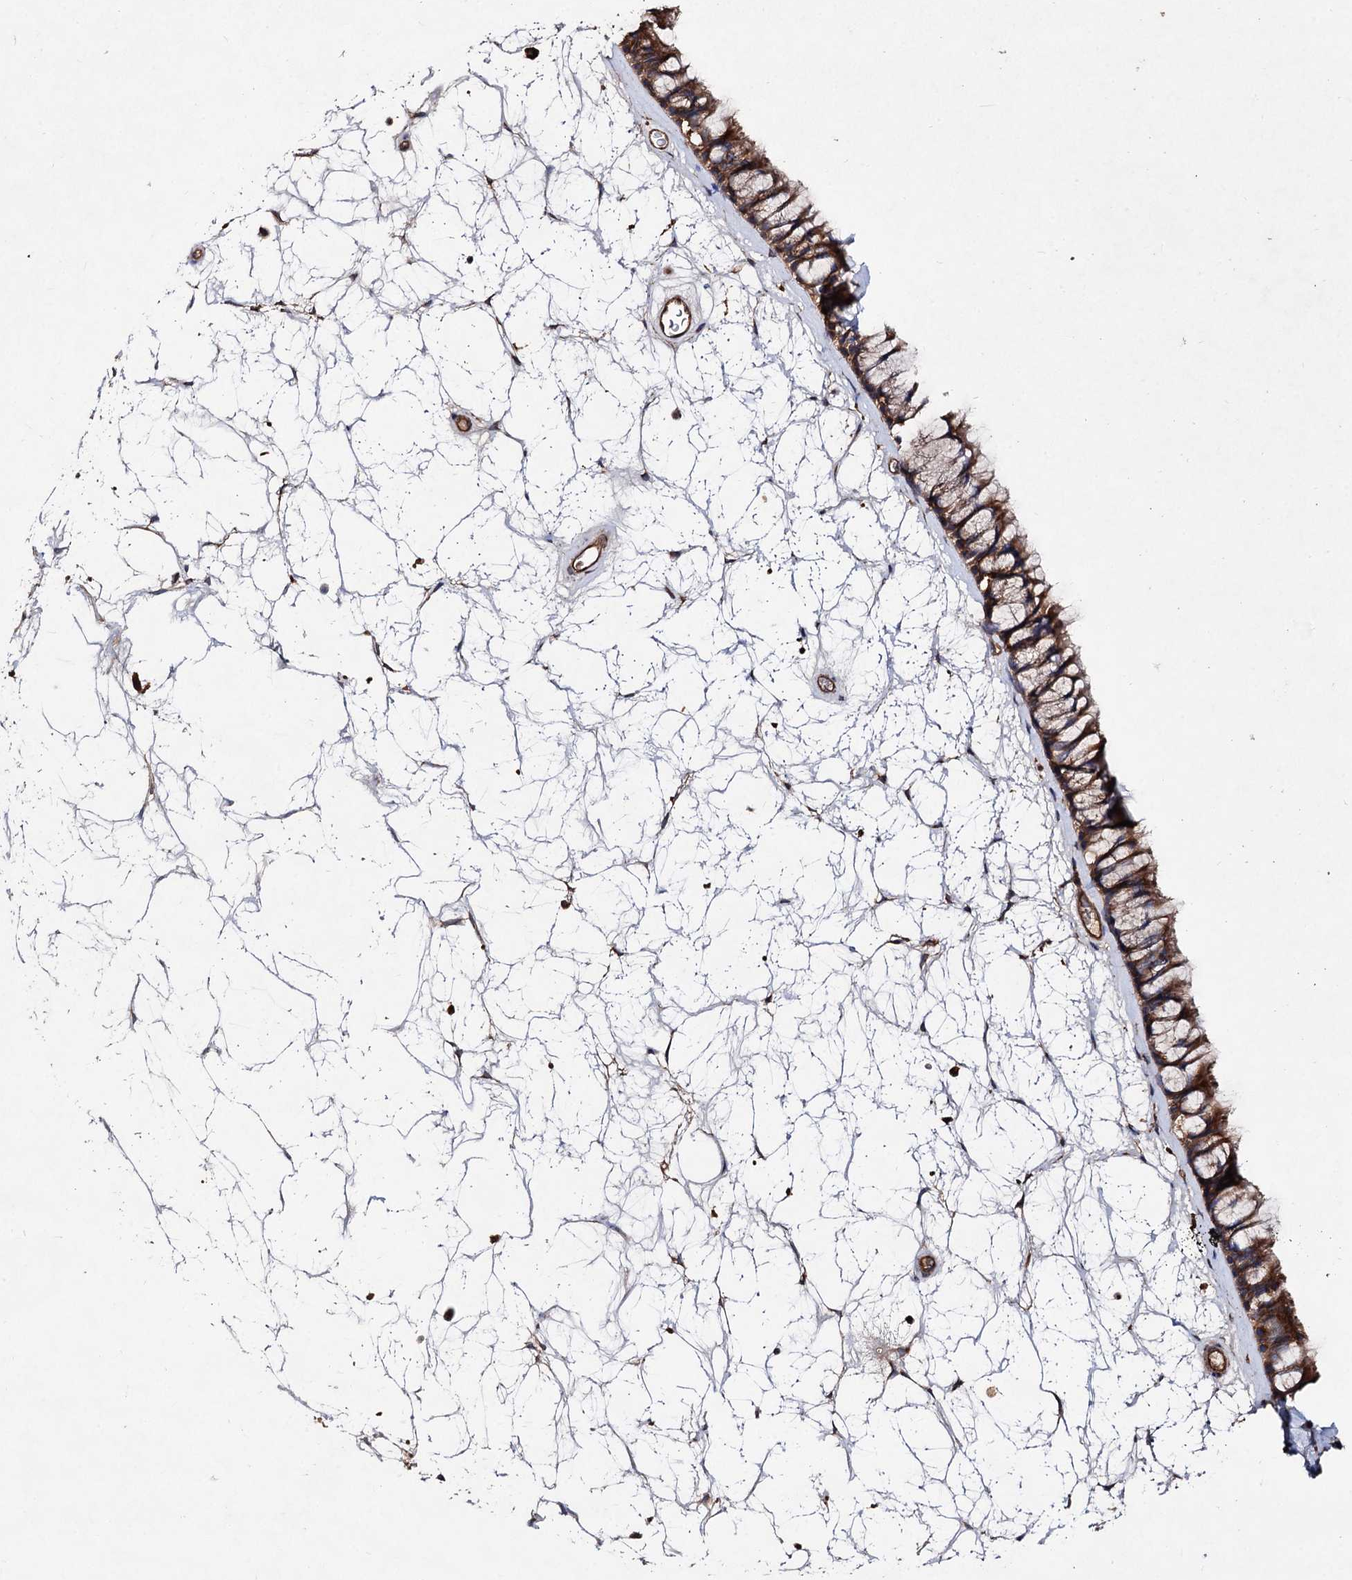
{"staining": {"intensity": "moderate", "quantity": ">75%", "location": "cytoplasmic/membranous"}, "tissue": "nasopharynx", "cell_type": "Respiratory epithelial cells", "image_type": "normal", "snomed": [{"axis": "morphology", "description": "Normal tissue, NOS"}, {"axis": "topography", "description": "Nasopharynx"}], "caption": "Immunohistochemistry histopathology image of unremarkable nasopharynx: human nasopharynx stained using IHC demonstrates medium levels of moderate protein expression localized specifically in the cytoplasmic/membranous of respiratory epithelial cells, appearing as a cytoplasmic/membranous brown color.", "gene": "VPS29", "patient": {"sex": "male", "age": 64}}